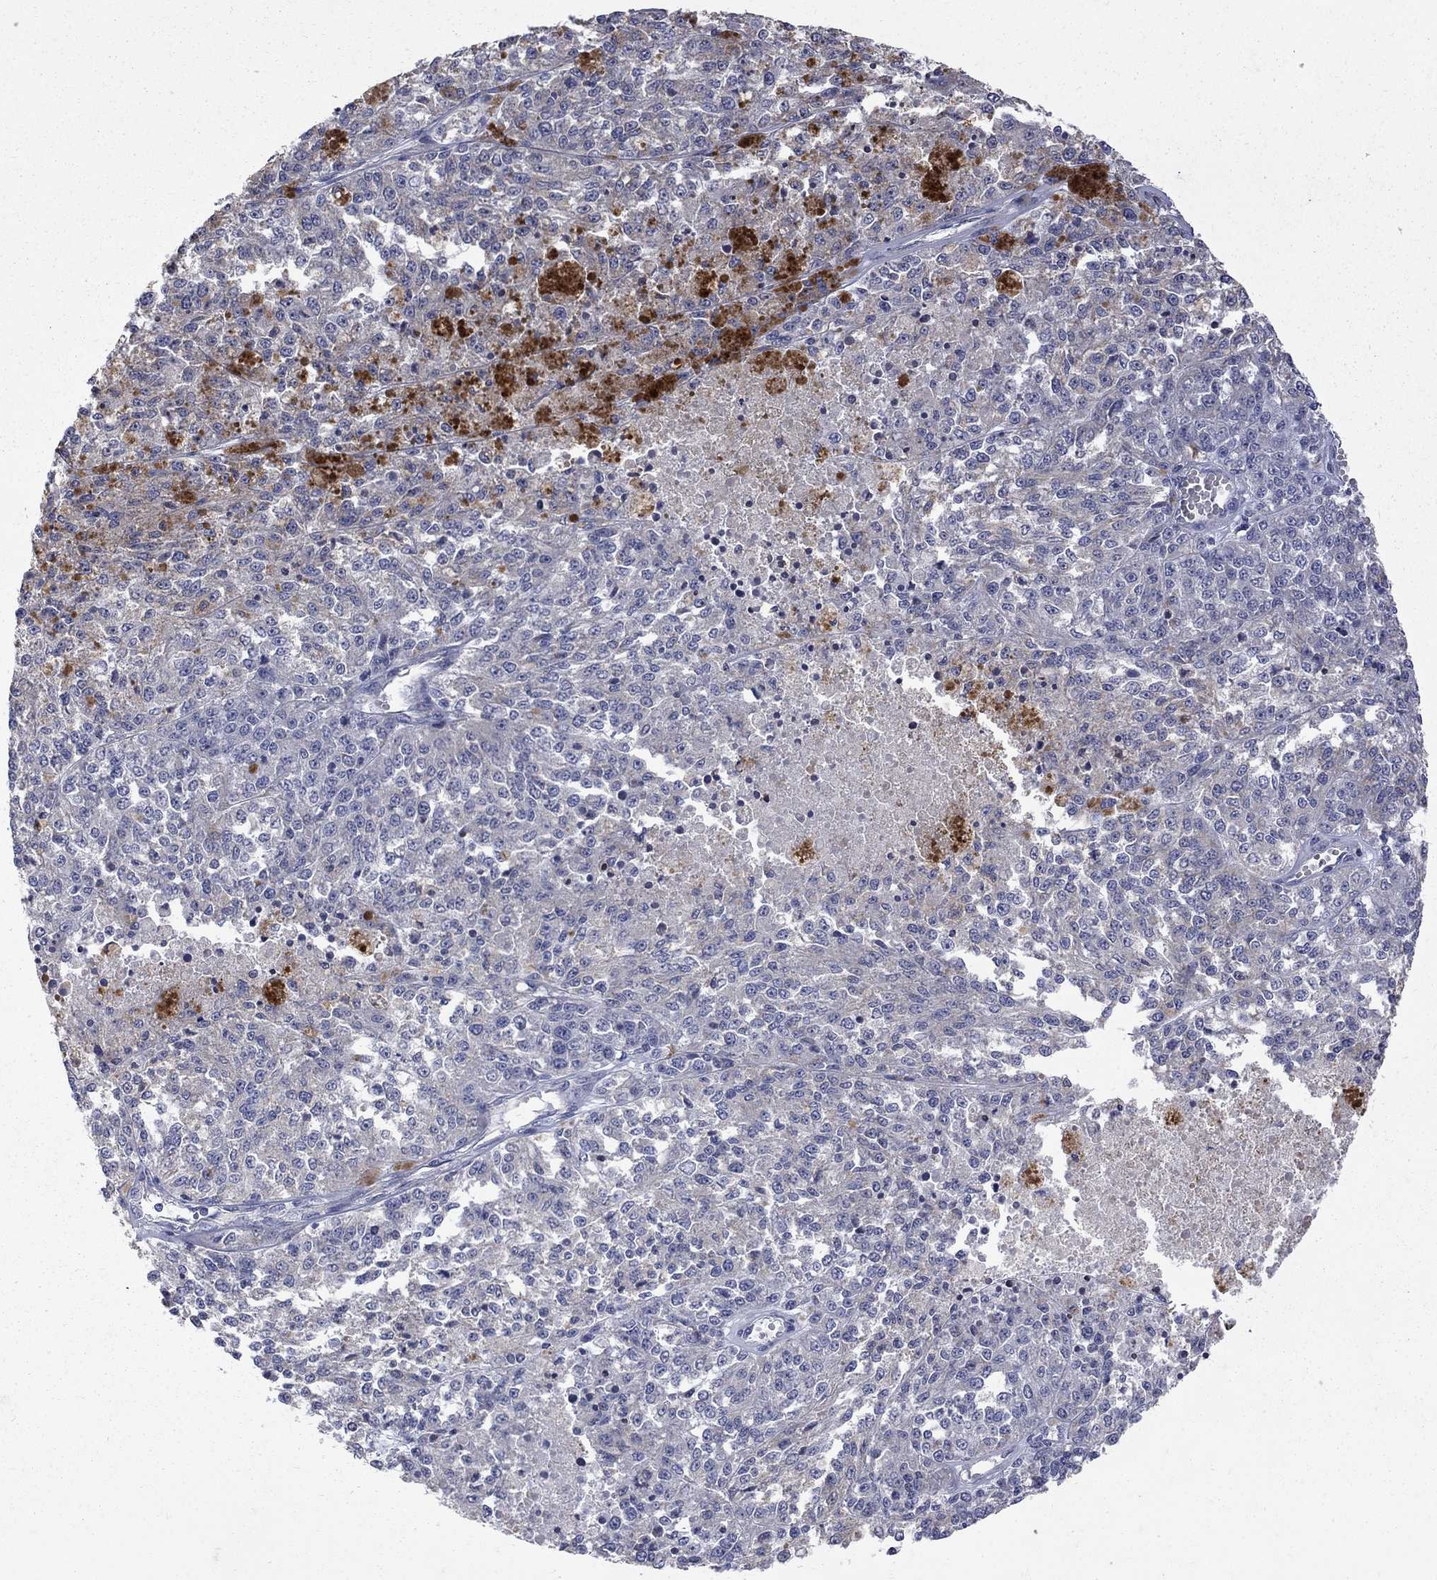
{"staining": {"intensity": "negative", "quantity": "none", "location": "none"}, "tissue": "melanoma", "cell_type": "Tumor cells", "image_type": "cancer", "snomed": [{"axis": "morphology", "description": "Malignant melanoma, Metastatic site"}, {"axis": "topography", "description": "Lymph node"}], "caption": "The photomicrograph shows no staining of tumor cells in melanoma.", "gene": "SH2B1", "patient": {"sex": "female", "age": 64}}